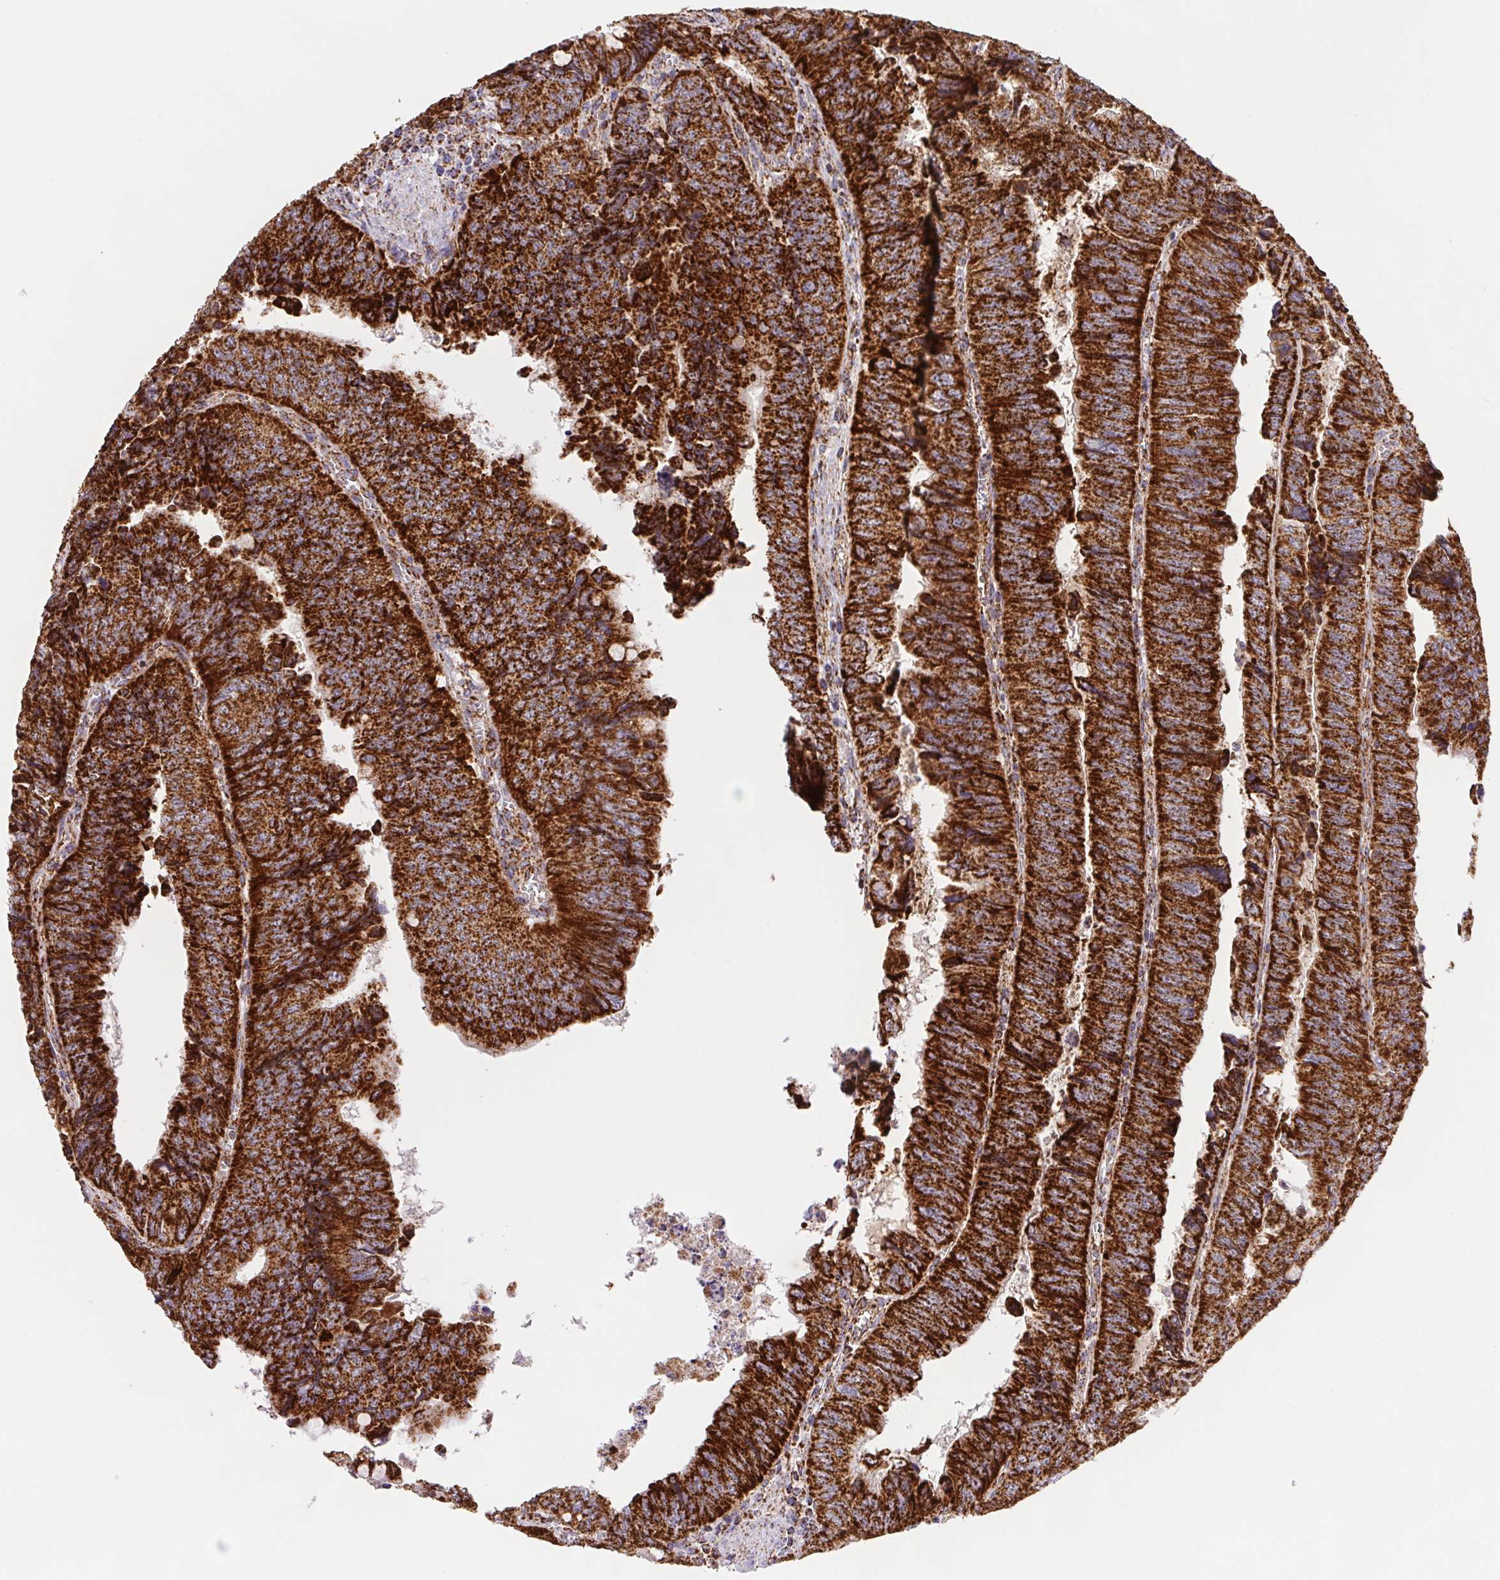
{"staining": {"intensity": "strong", "quantity": ">75%", "location": "cytoplasmic/membranous"}, "tissue": "colorectal cancer", "cell_type": "Tumor cells", "image_type": "cancer", "snomed": [{"axis": "morphology", "description": "Adenocarcinoma, NOS"}, {"axis": "topography", "description": "Colon"}], "caption": "The immunohistochemical stain labels strong cytoplasmic/membranous expression in tumor cells of adenocarcinoma (colorectal) tissue. Immunohistochemistry stains the protein in brown and the nuclei are stained blue.", "gene": "NIPSNAP2", "patient": {"sex": "female", "age": 84}}